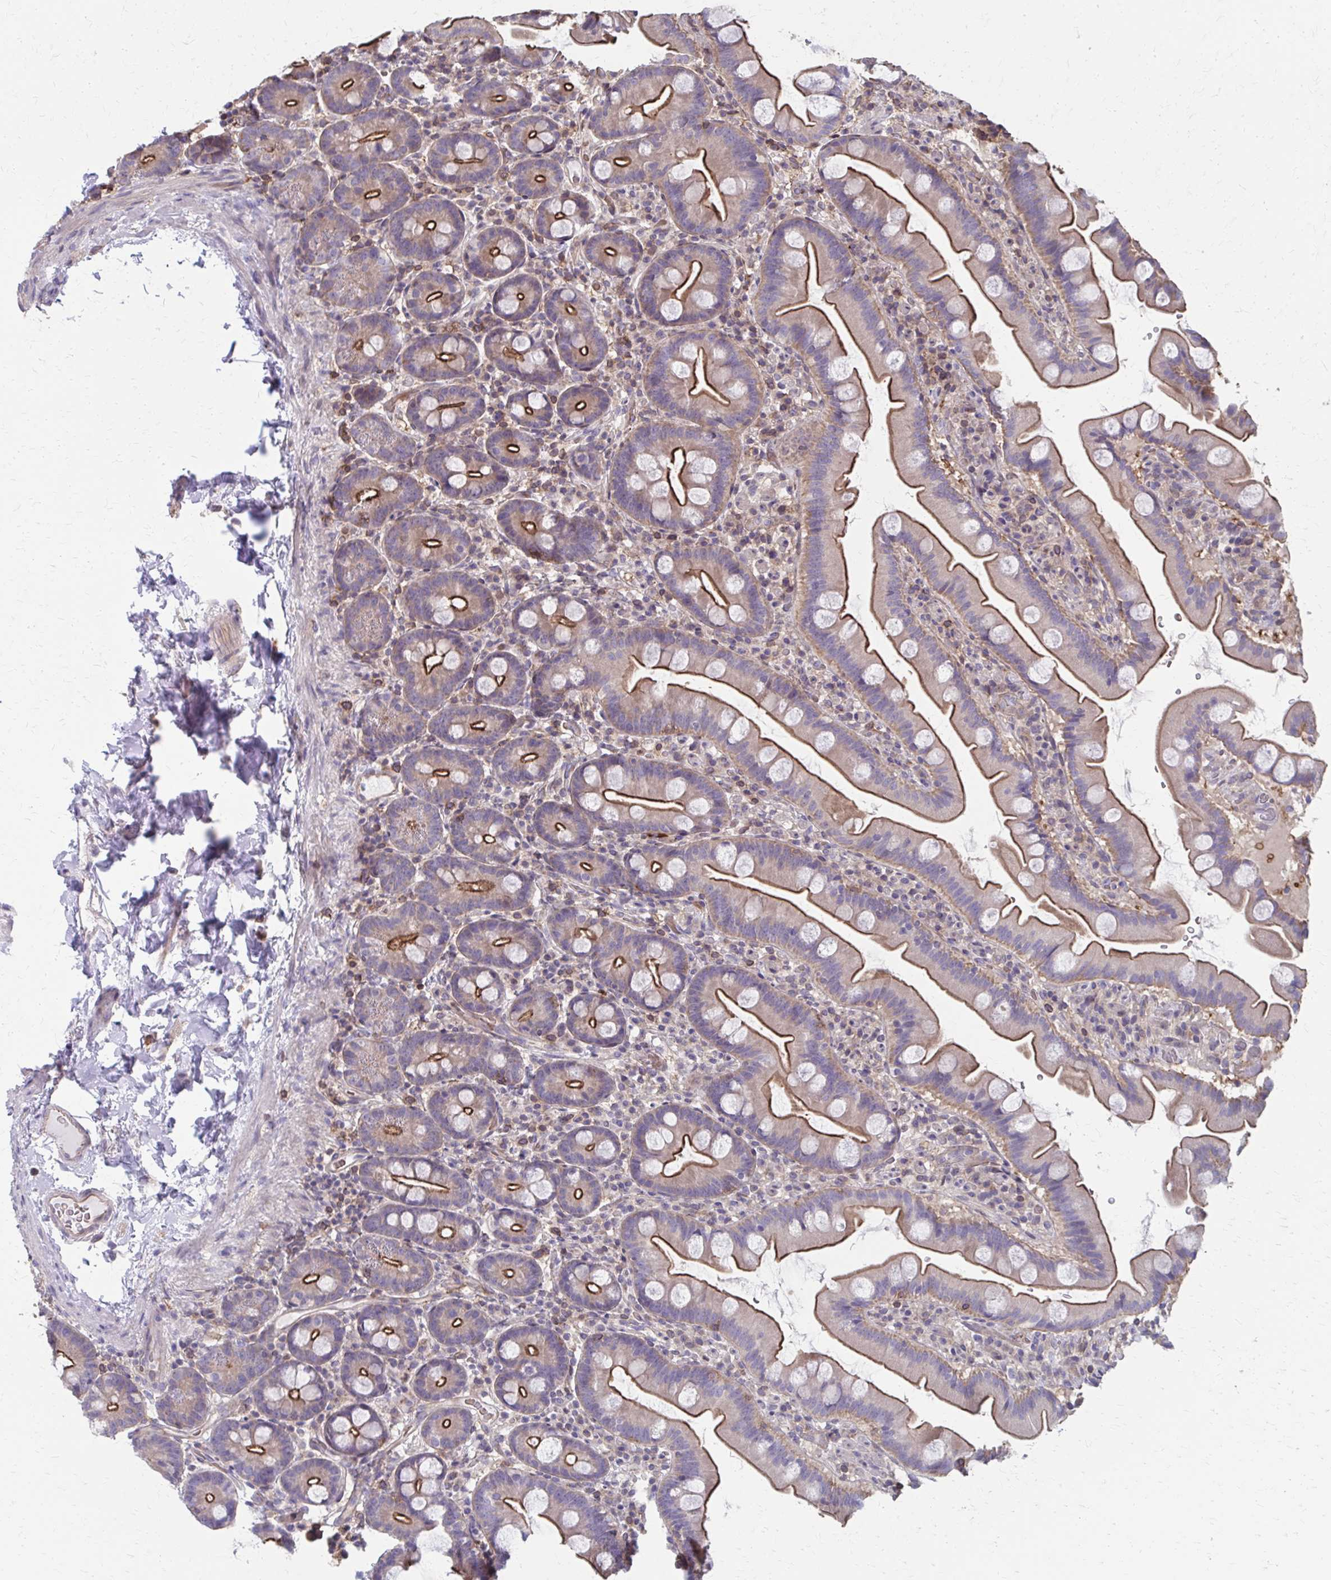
{"staining": {"intensity": "strong", "quantity": "25%-75%", "location": "cytoplasmic/membranous"}, "tissue": "small intestine", "cell_type": "Glandular cells", "image_type": "normal", "snomed": [{"axis": "morphology", "description": "Normal tissue, NOS"}, {"axis": "topography", "description": "Small intestine"}], "caption": "Protein analysis of unremarkable small intestine reveals strong cytoplasmic/membranous positivity in about 25%-75% of glandular cells. The protein of interest is shown in brown color, while the nuclei are stained blue.", "gene": "MMP14", "patient": {"sex": "female", "age": 68}}